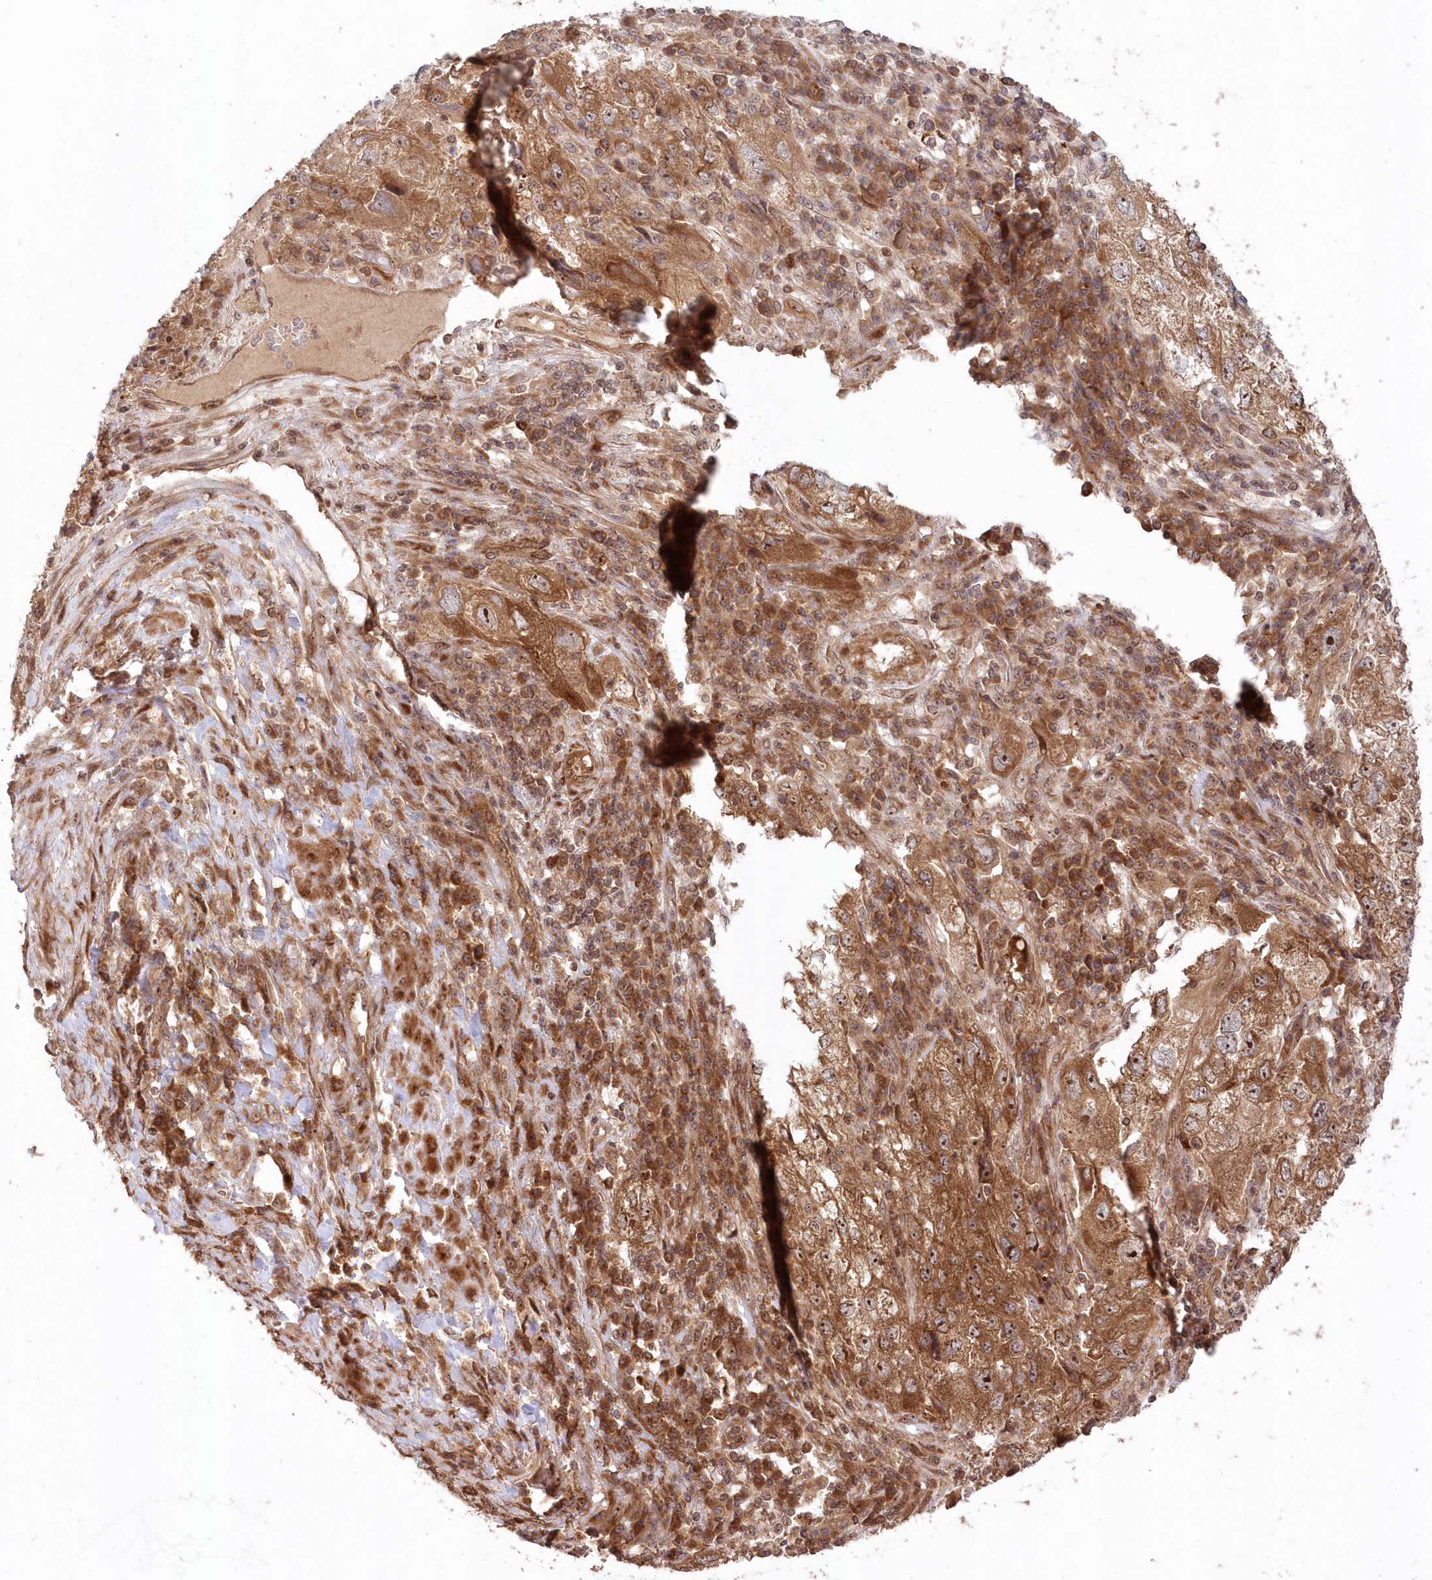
{"staining": {"intensity": "moderate", "quantity": ">75%", "location": "cytoplasmic/membranous,nuclear"}, "tissue": "endometrial cancer", "cell_type": "Tumor cells", "image_type": "cancer", "snomed": [{"axis": "morphology", "description": "Adenocarcinoma, NOS"}, {"axis": "topography", "description": "Endometrium"}], "caption": "Immunohistochemistry staining of endometrial adenocarcinoma, which shows medium levels of moderate cytoplasmic/membranous and nuclear staining in approximately >75% of tumor cells indicating moderate cytoplasmic/membranous and nuclear protein expression. The staining was performed using DAB (3,3'-diaminobenzidine) (brown) for protein detection and nuclei were counterstained in hematoxylin (blue).", "gene": "SERINC1", "patient": {"sex": "female", "age": 49}}